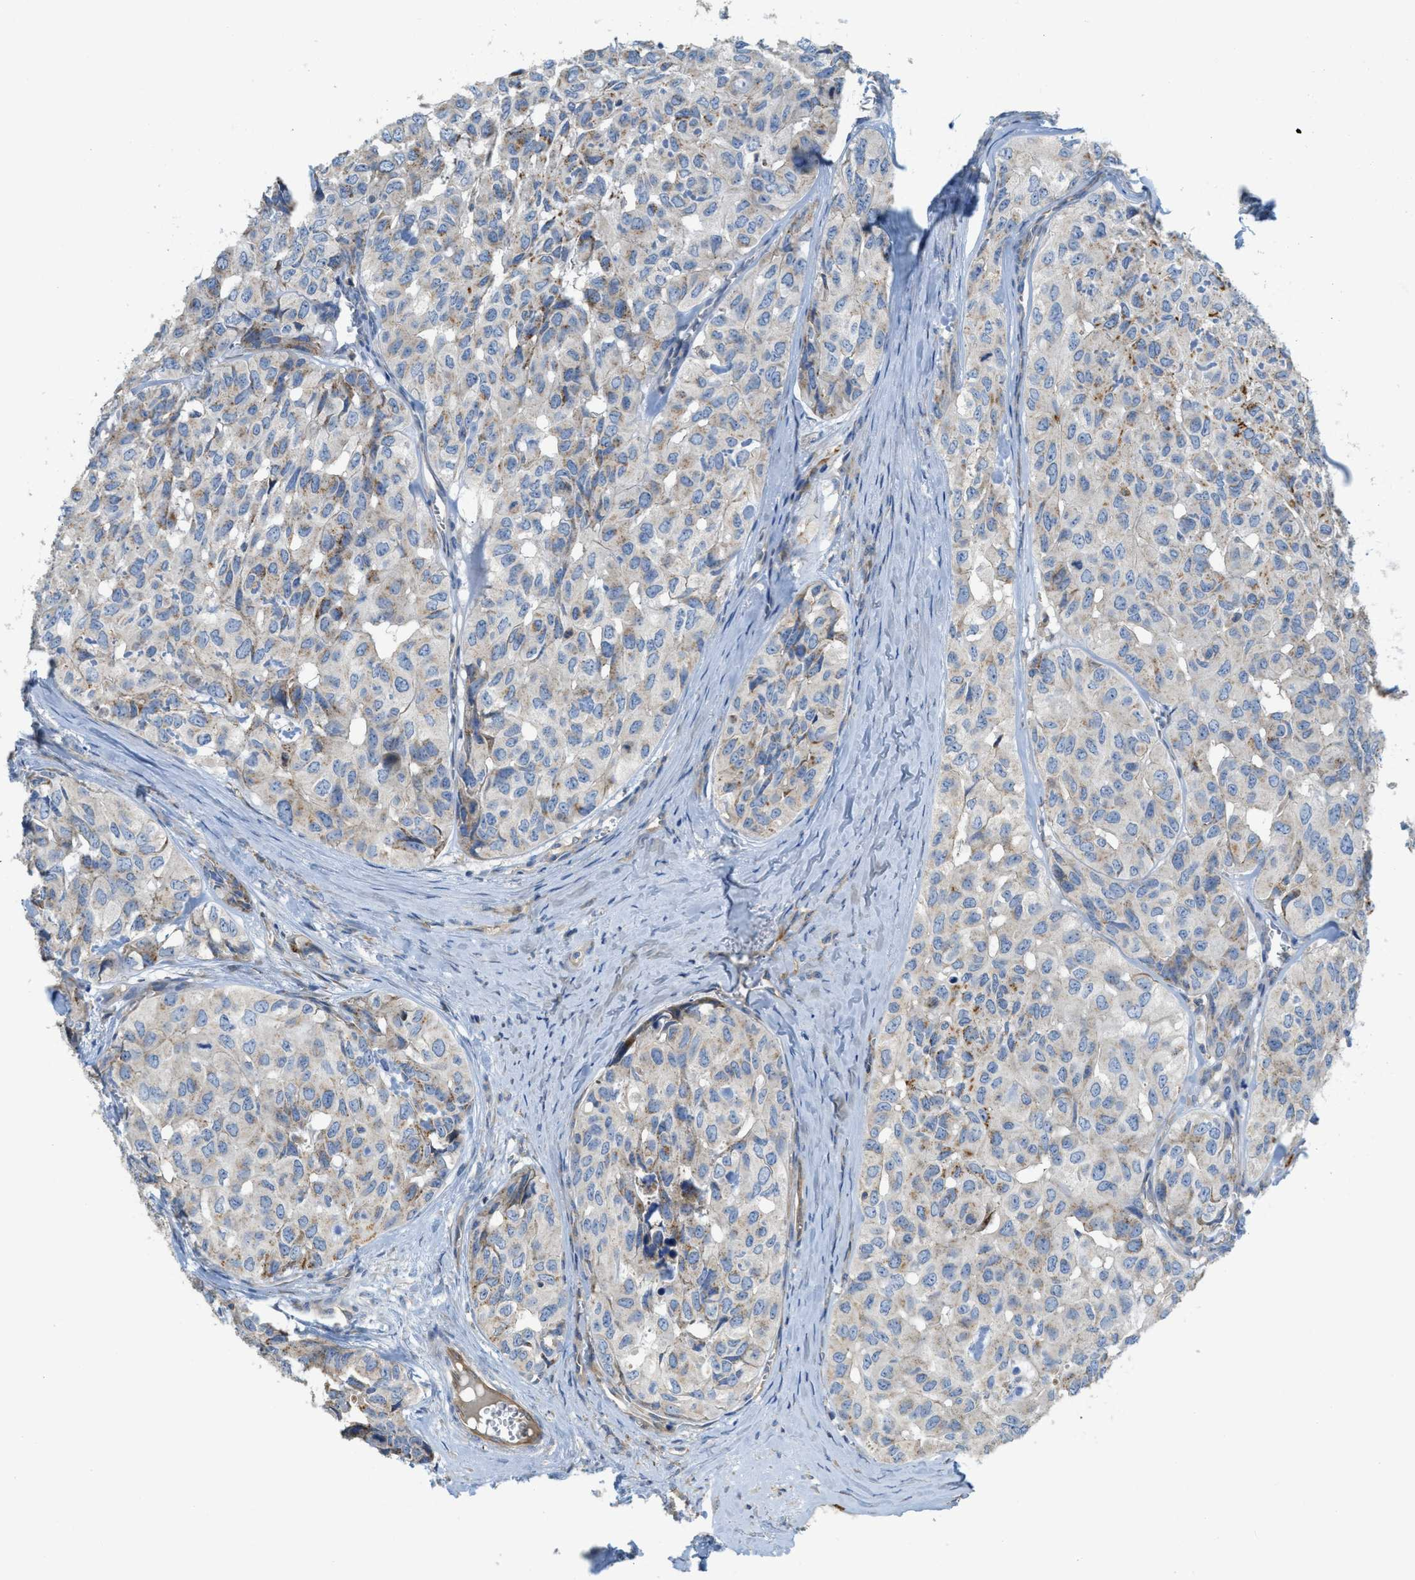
{"staining": {"intensity": "moderate", "quantity": "<25%", "location": "cytoplasmic/membranous"}, "tissue": "head and neck cancer", "cell_type": "Tumor cells", "image_type": "cancer", "snomed": [{"axis": "morphology", "description": "Adenocarcinoma, NOS"}, {"axis": "topography", "description": "Salivary gland, NOS"}, {"axis": "topography", "description": "Head-Neck"}], "caption": "DAB immunohistochemical staining of adenocarcinoma (head and neck) displays moderate cytoplasmic/membranous protein positivity in approximately <25% of tumor cells.", "gene": "CASP10", "patient": {"sex": "female", "age": 76}}